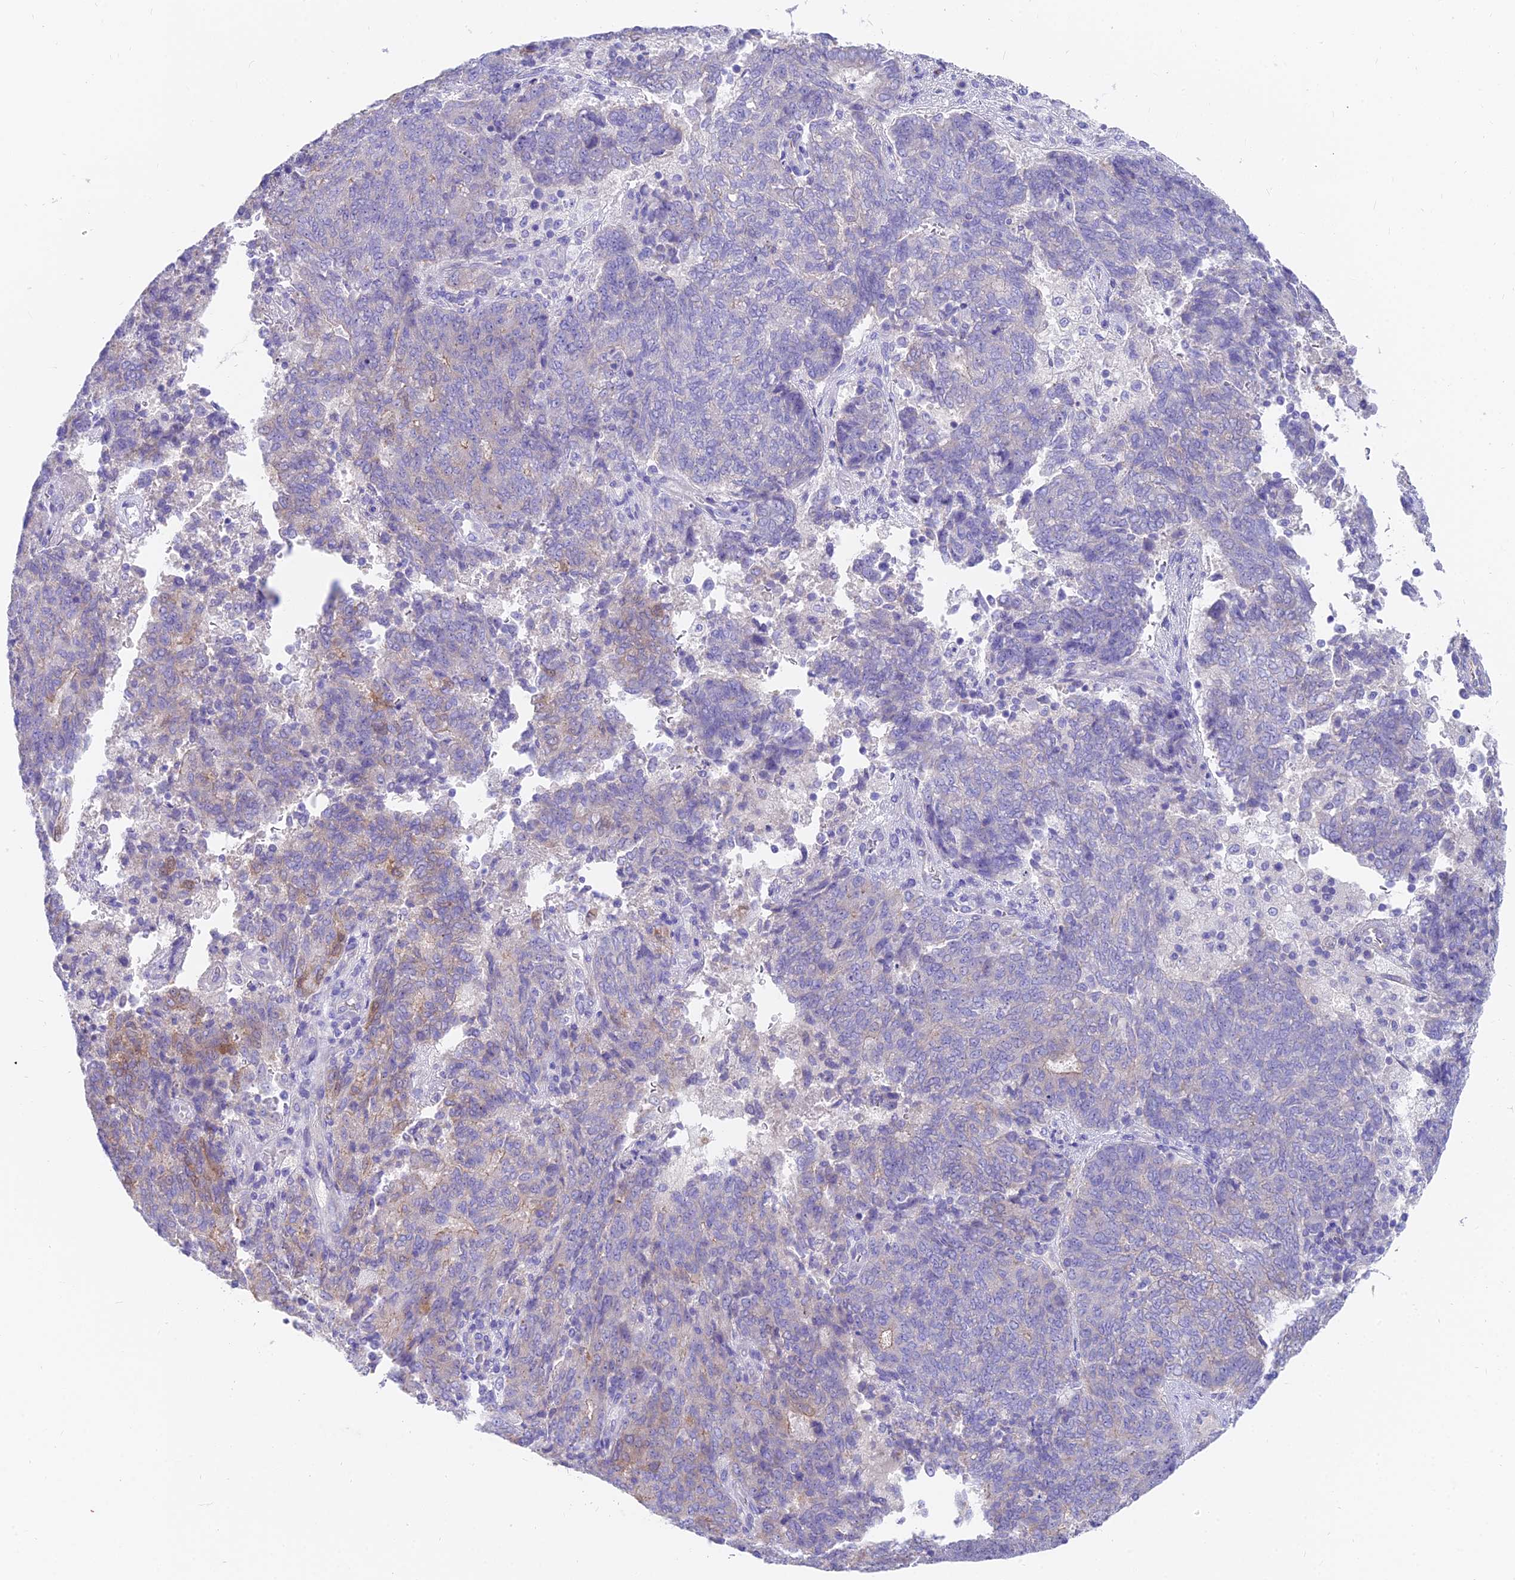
{"staining": {"intensity": "negative", "quantity": "none", "location": "none"}, "tissue": "endometrial cancer", "cell_type": "Tumor cells", "image_type": "cancer", "snomed": [{"axis": "morphology", "description": "Adenocarcinoma, NOS"}, {"axis": "topography", "description": "Endometrium"}], "caption": "Adenocarcinoma (endometrial) was stained to show a protein in brown. There is no significant staining in tumor cells.", "gene": "FAM168B", "patient": {"sex": "female", "age": 80}}